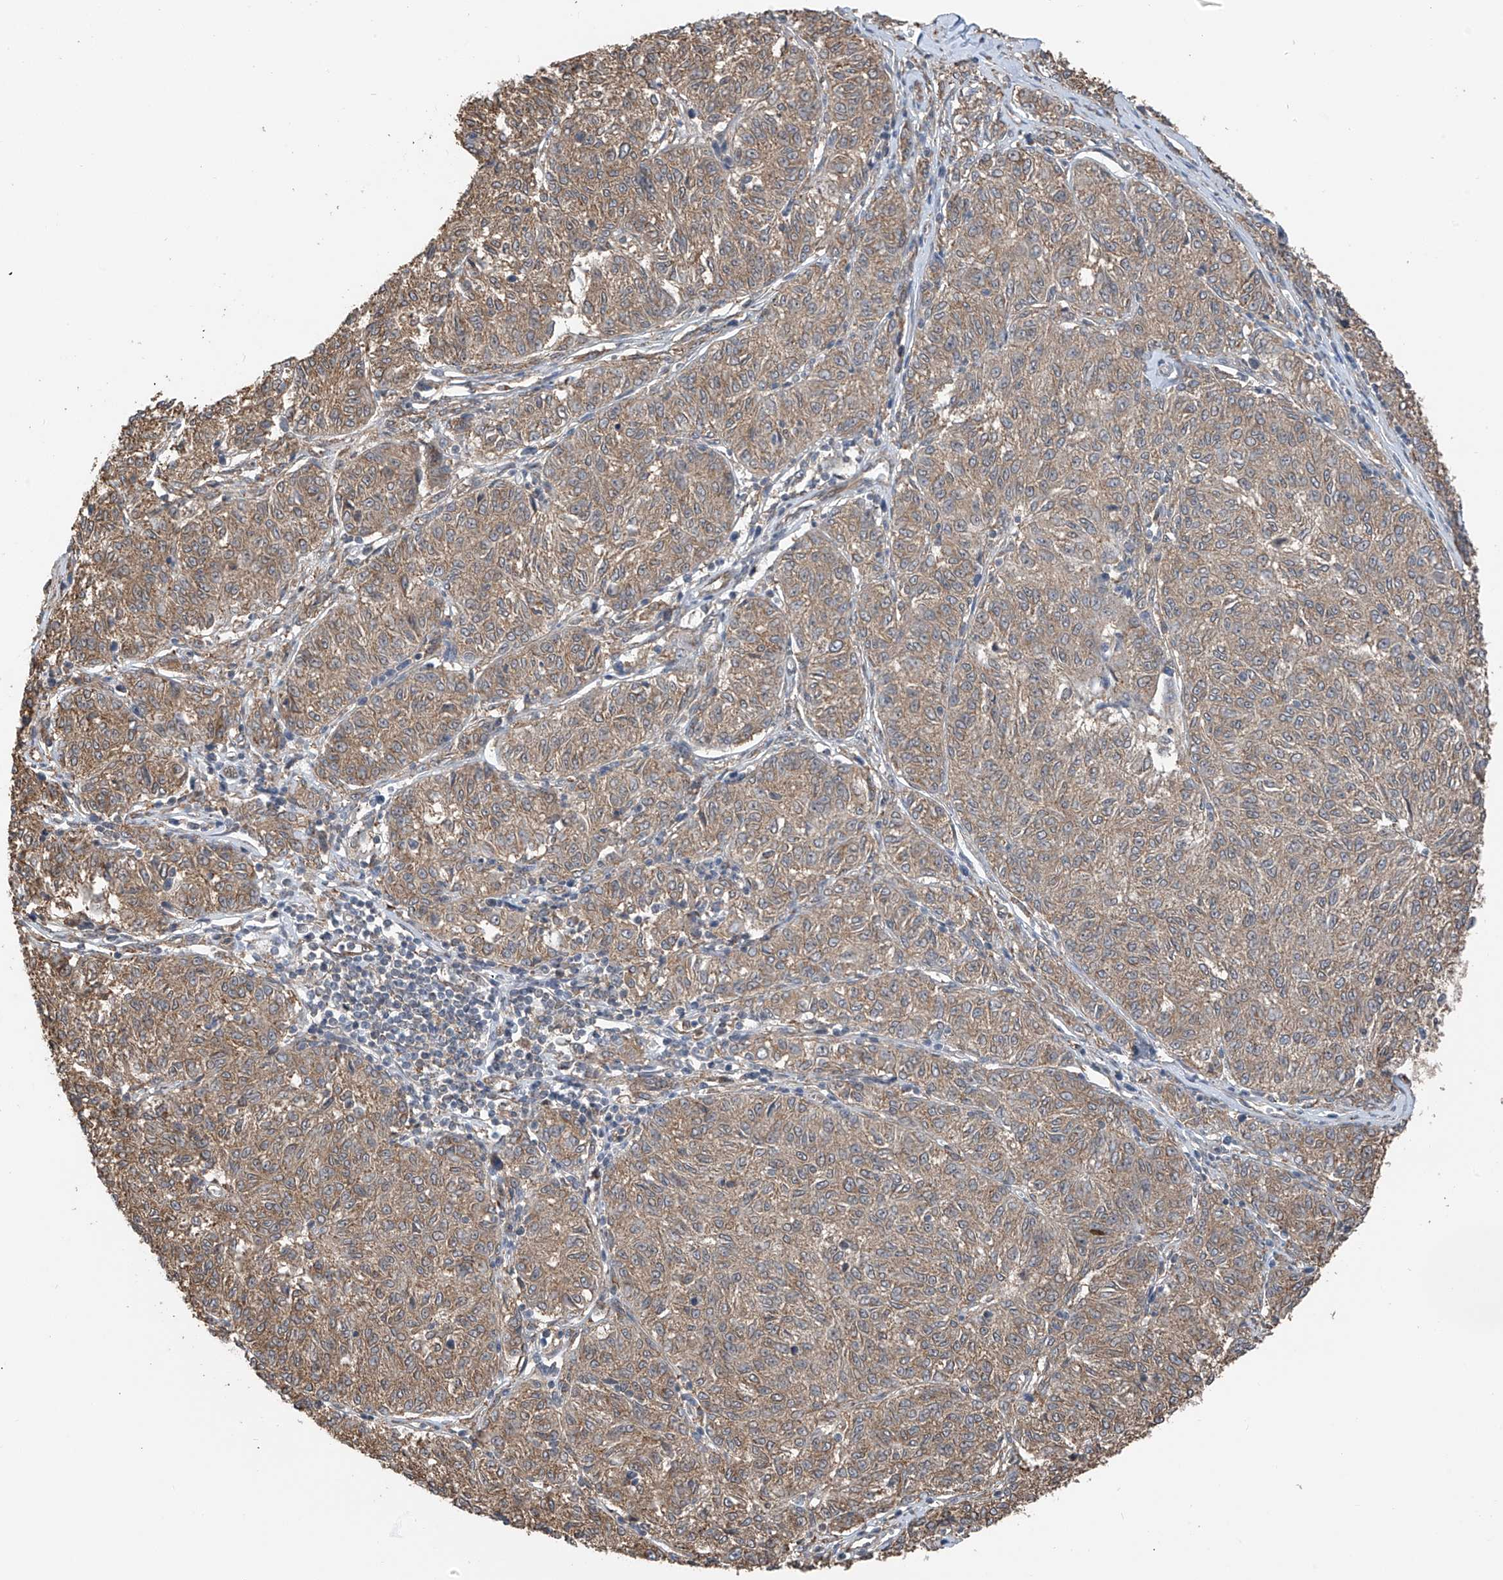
{"staining": {"intensity": "weak", "quantity": ">75%", "location": "cytoplasmic/membranous"}, "tissue": "melanoma", "cell_type": "Tumor cells", "image_type": "cancer", "snomed": [{"axis": "morphology", "description": "Malignant melanoma, NOS"}, {"axis": "topography", "description": "Skin"}], "caption": "Immunohistochemistry (IHC) of malignant melanoma demonstrates low levels of weak cytoplasmic/membranous positivity in approximately >75% of tumor cells.", "gene": "ZNF189", "patient": {"sex": "female", "age": 72}}